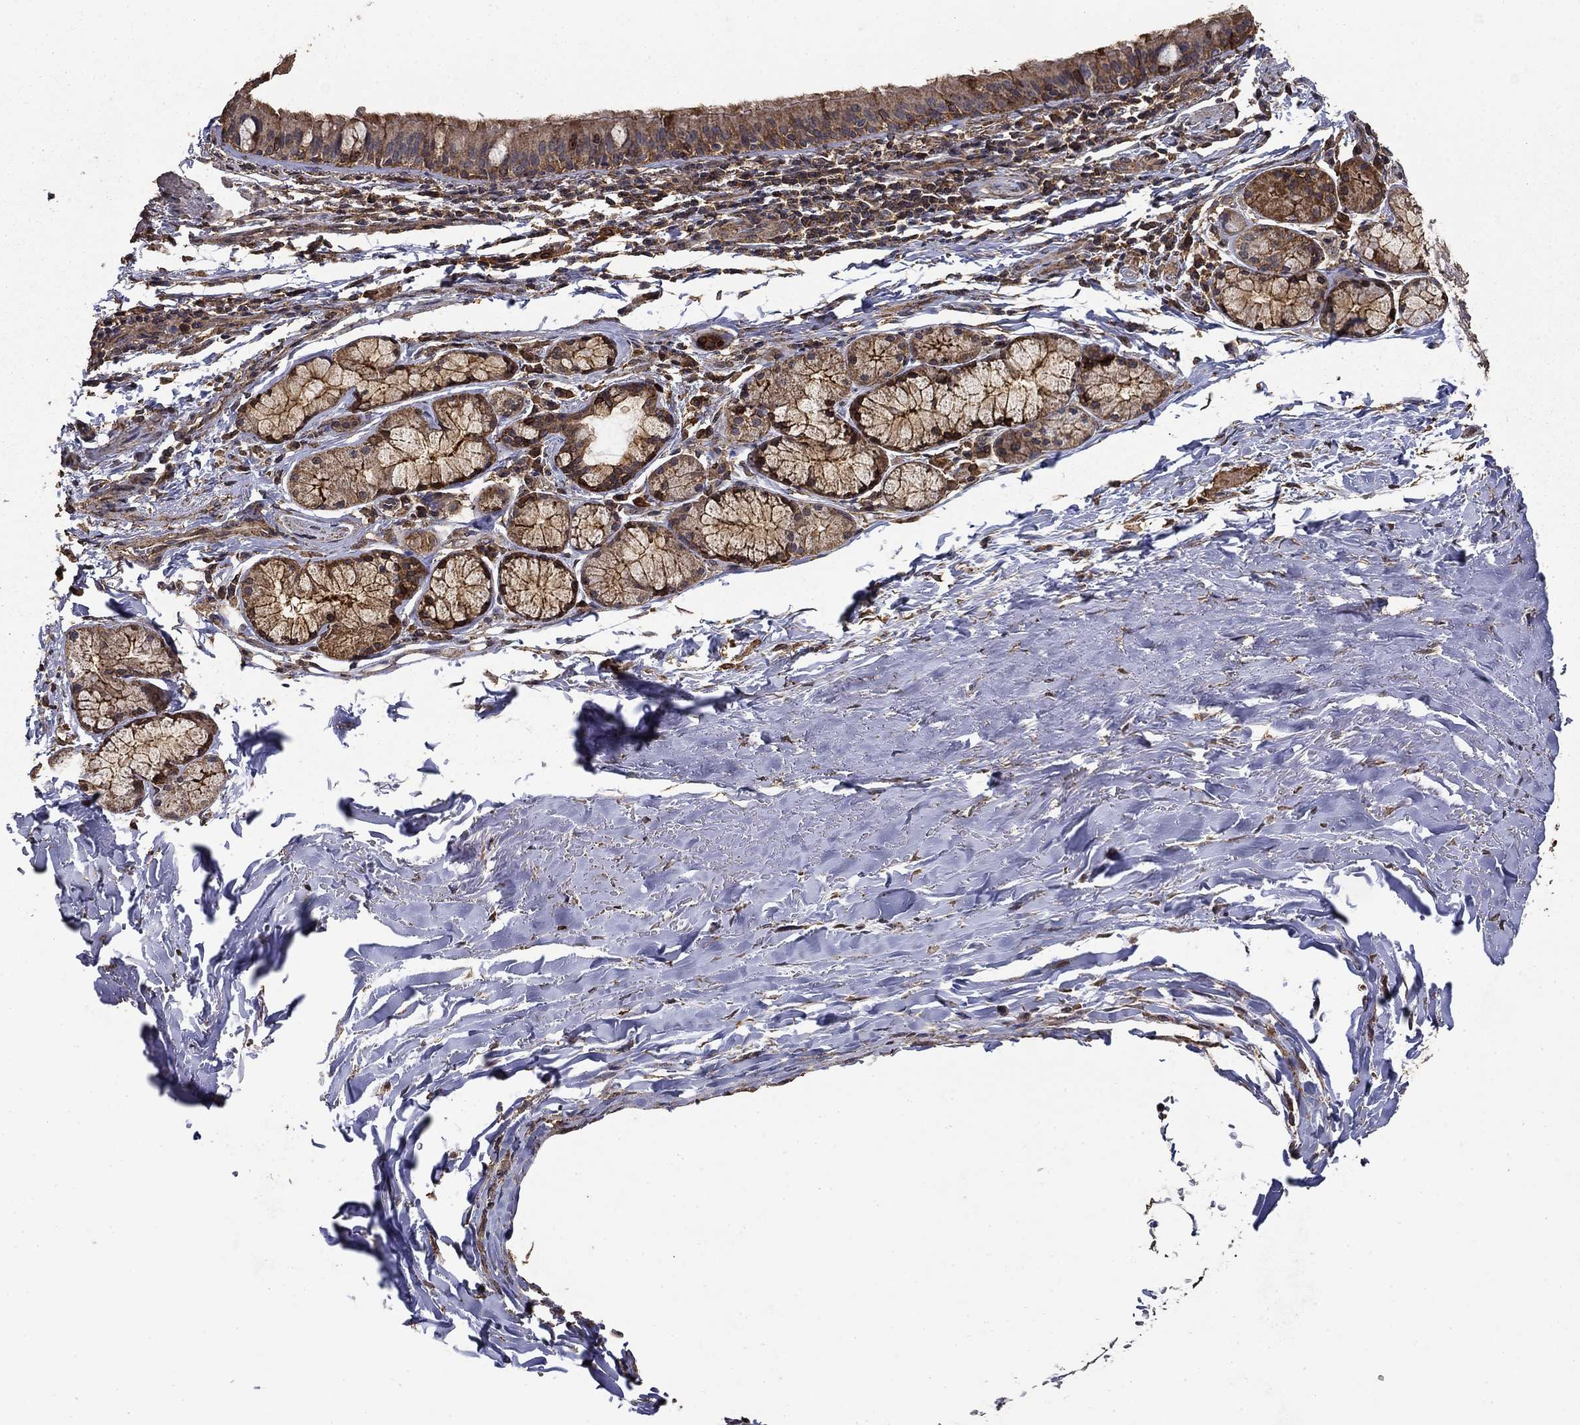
{"staining": {"intensity": "moderate", "quantity": "25%-75%", "location": "cytoplasmic/membranous"}, "tissue": "bronchus", "cell_type": "Respiratory epithelial cells", "image_type": "normal", "snomed": [{"axis": "morphology", "description": "Normal tissue, NOS"}, {"axis": "morphology", "description": "Squamous cell carcinoma, NOS"}, {"axis": "topography", "description": "Bronchus"}, {"axis": "topography", "description": "Lung"}], "caption": "A high-resolution photomicrograph shows immunohistochemistry (IHC) staining of normal bronchus, which exhibits moderate cytoplasmic/membranous expression in about 25%-75% of respiratory epithelial cells.", "gene": "IFRD1", "patient": {"sex": "male", "age": 69}}